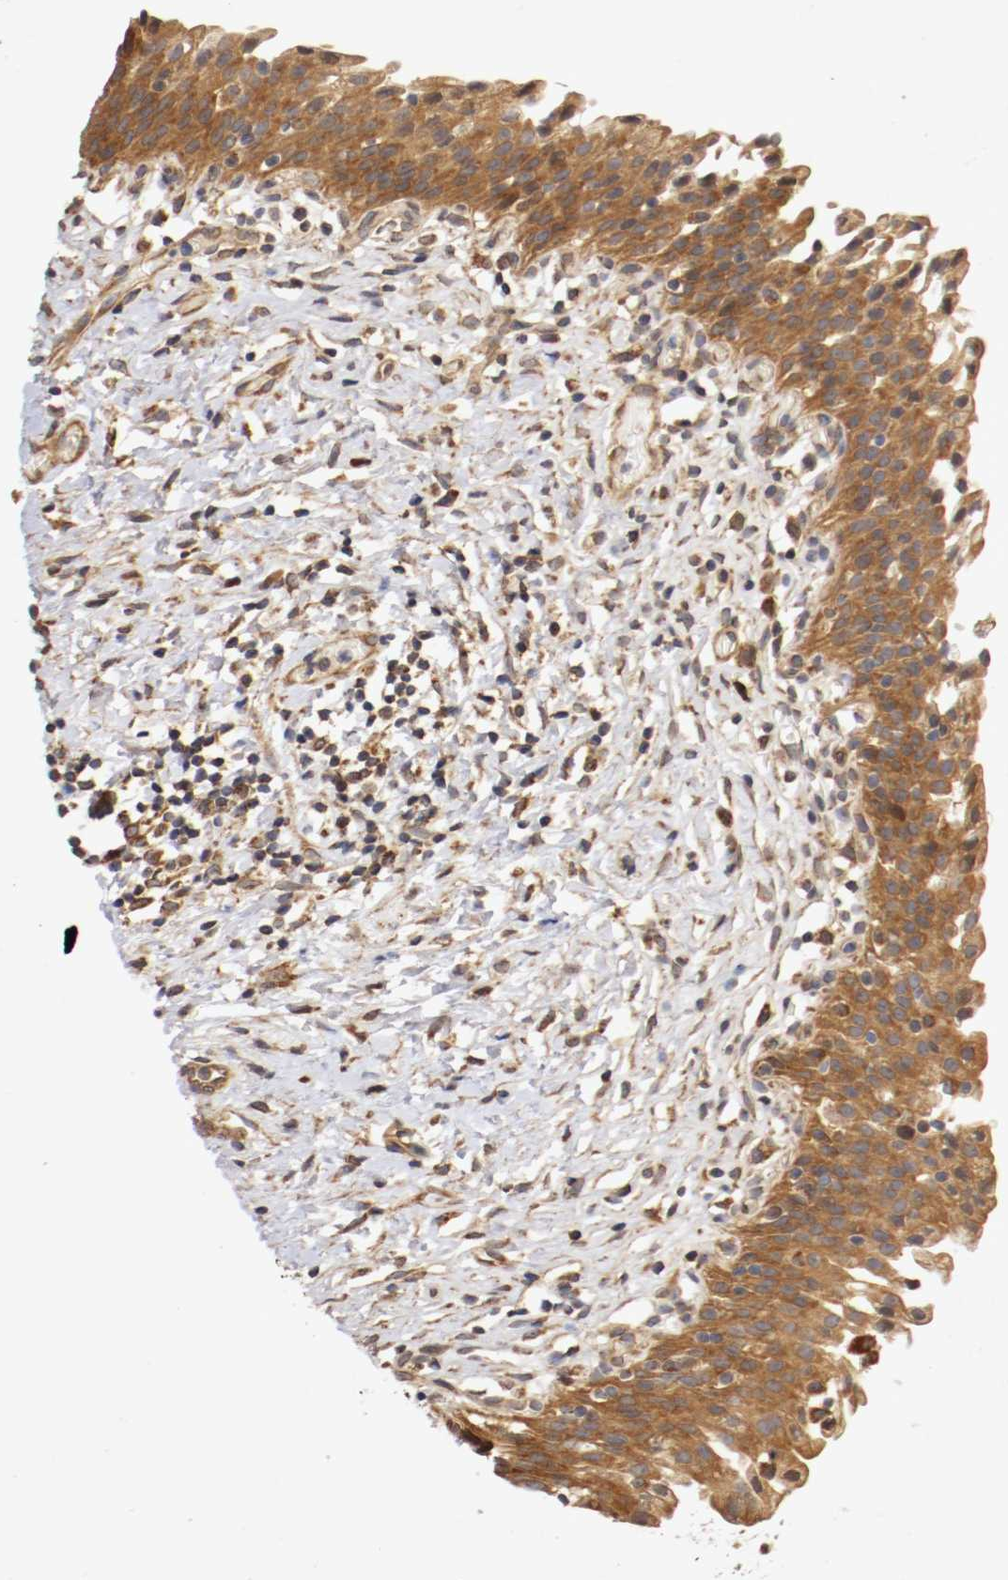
{"staining": {"intensity": "strong", "quantity": ">75%", "location": "cytoplasmic/membranous"}, "tissue": "urinary bladder", "cell_type": "Urothelial cells", "image_type": "normal", "snomed": [{"axis": "morphology", "description": "Normal tissue, NOS"}, {"axis": "topography", "description": "Urinary bladder"}], "caption": "Urinary bladder was stained to show a protein in brown. There is high levels of strong cytoplasmic/membranous staining in about >75% of urothelial cells.", "gene": "VEZT", "patient": {"sex": "male", "age": 51}}